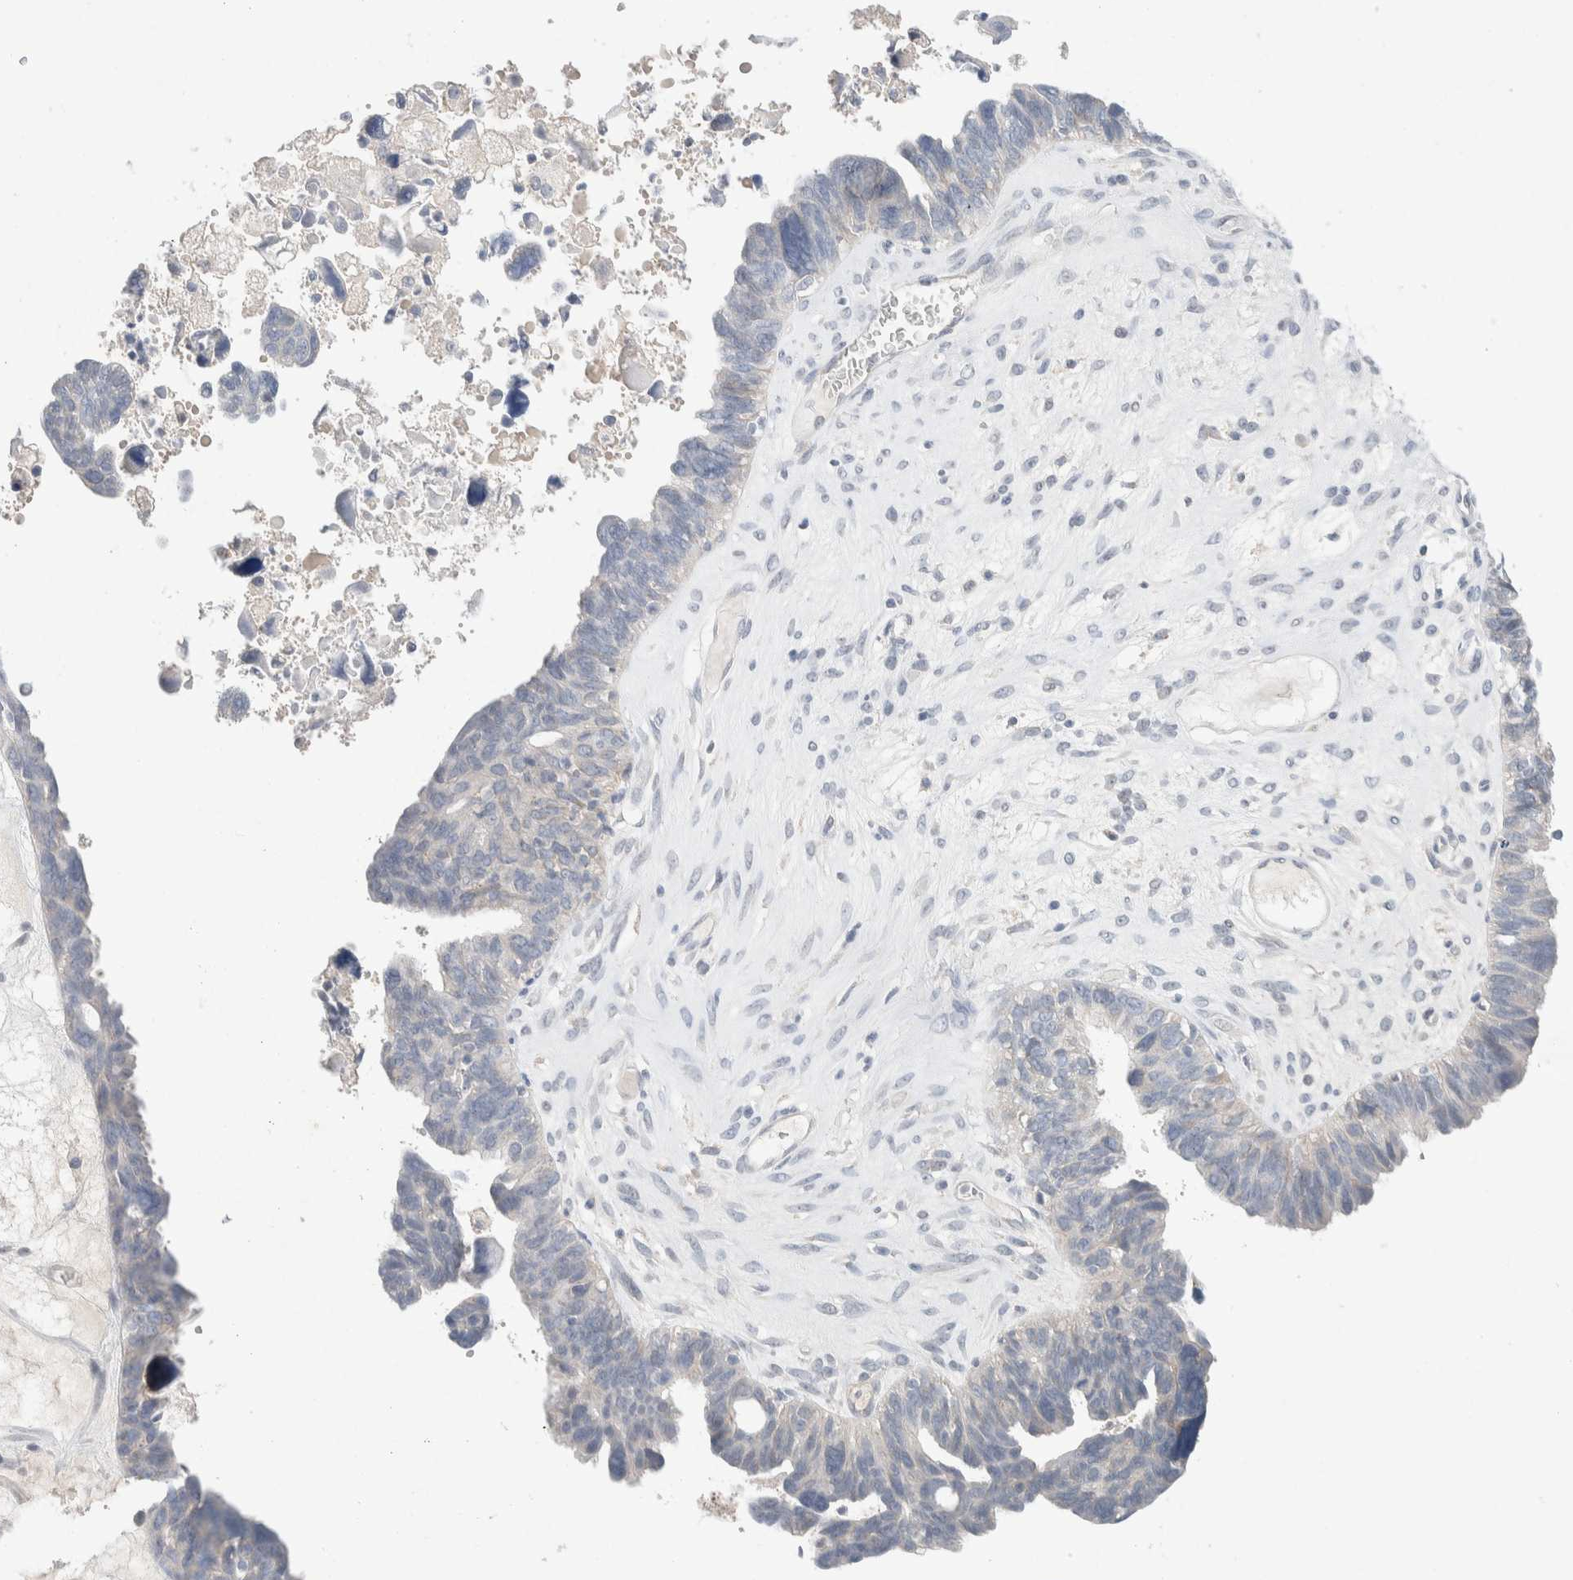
{"staining": {"intensity": "negative", "quantity": "none", "location": "none"}, "tissue": "ovarian cancer", "cell_type": "Tumor cells", "image_type": "cancer", "snomed": [{"axis": "morphology", "description": "Cystadenocarcinoma, serous, NOS"}, {"axis": "topography", "description": "Ovary"}], "caption": "An immunohistochemistry (IHC) photomicrograph of ovarian serous cystadenocarcinoma is shown. There is no staining in tumor cells of ovarian serous cystadenocarcinoma.", "gene": "CMTM4", "patient": {"sex": "female", "age": 79}}